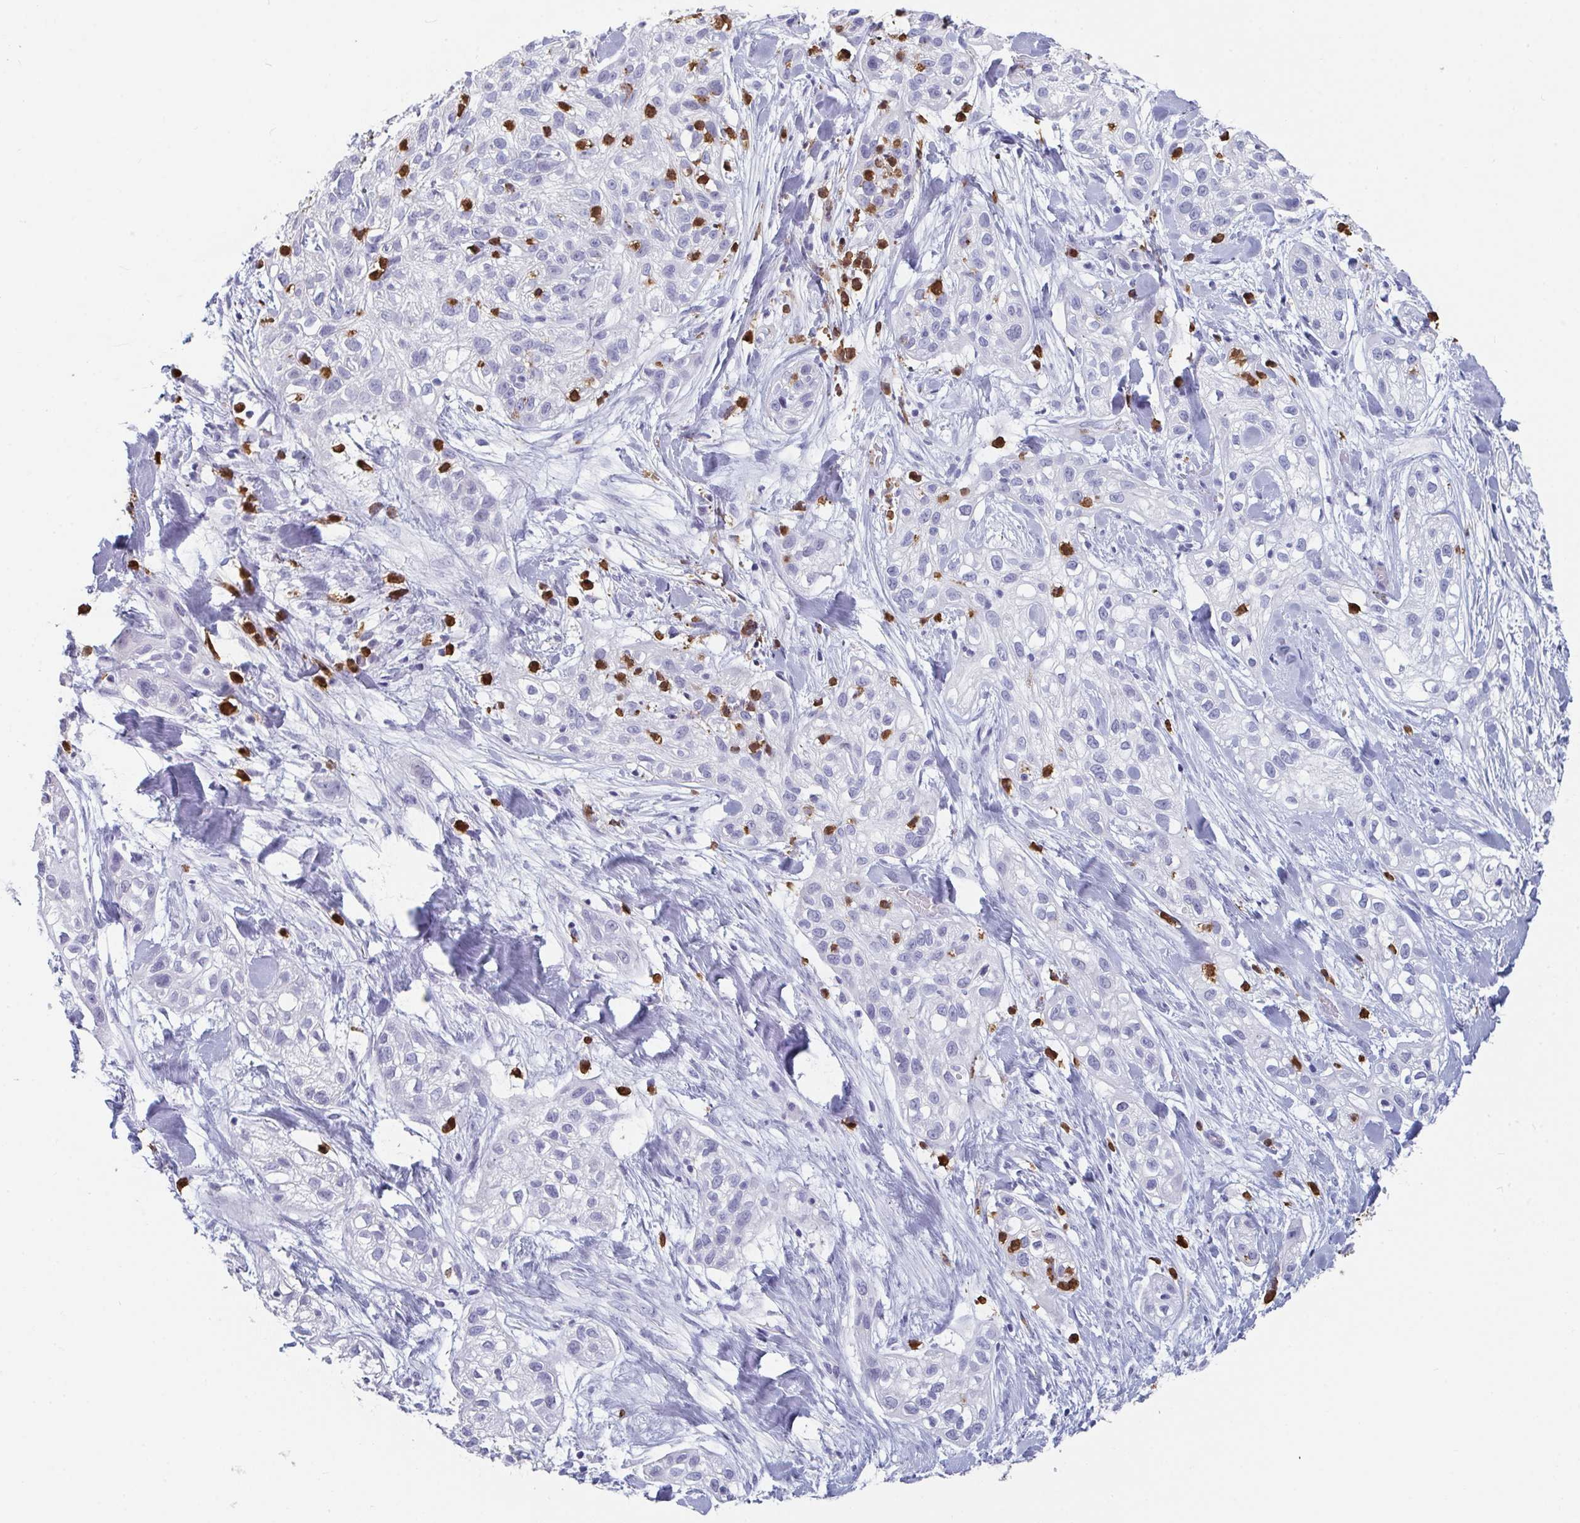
{"staining": {"intensity": "negative", "quantity": "none", "location": "none"}, "tissue": "skin cancer", "cell_type": "Tumor cells", "image_type": "cancer", "snomed": [{"axis": "morphology", "description": "Squamous cell carcinoma, NOS"}, {"axis": "topography", "description": "Skin"}], "caption": "Human skin squamous cell carcinoma stained for a protein using immunohistochemistry reveals no staining in tumor cells.", "gene": "RUBCN", "patient": {"sex": "male", "age": 82}}